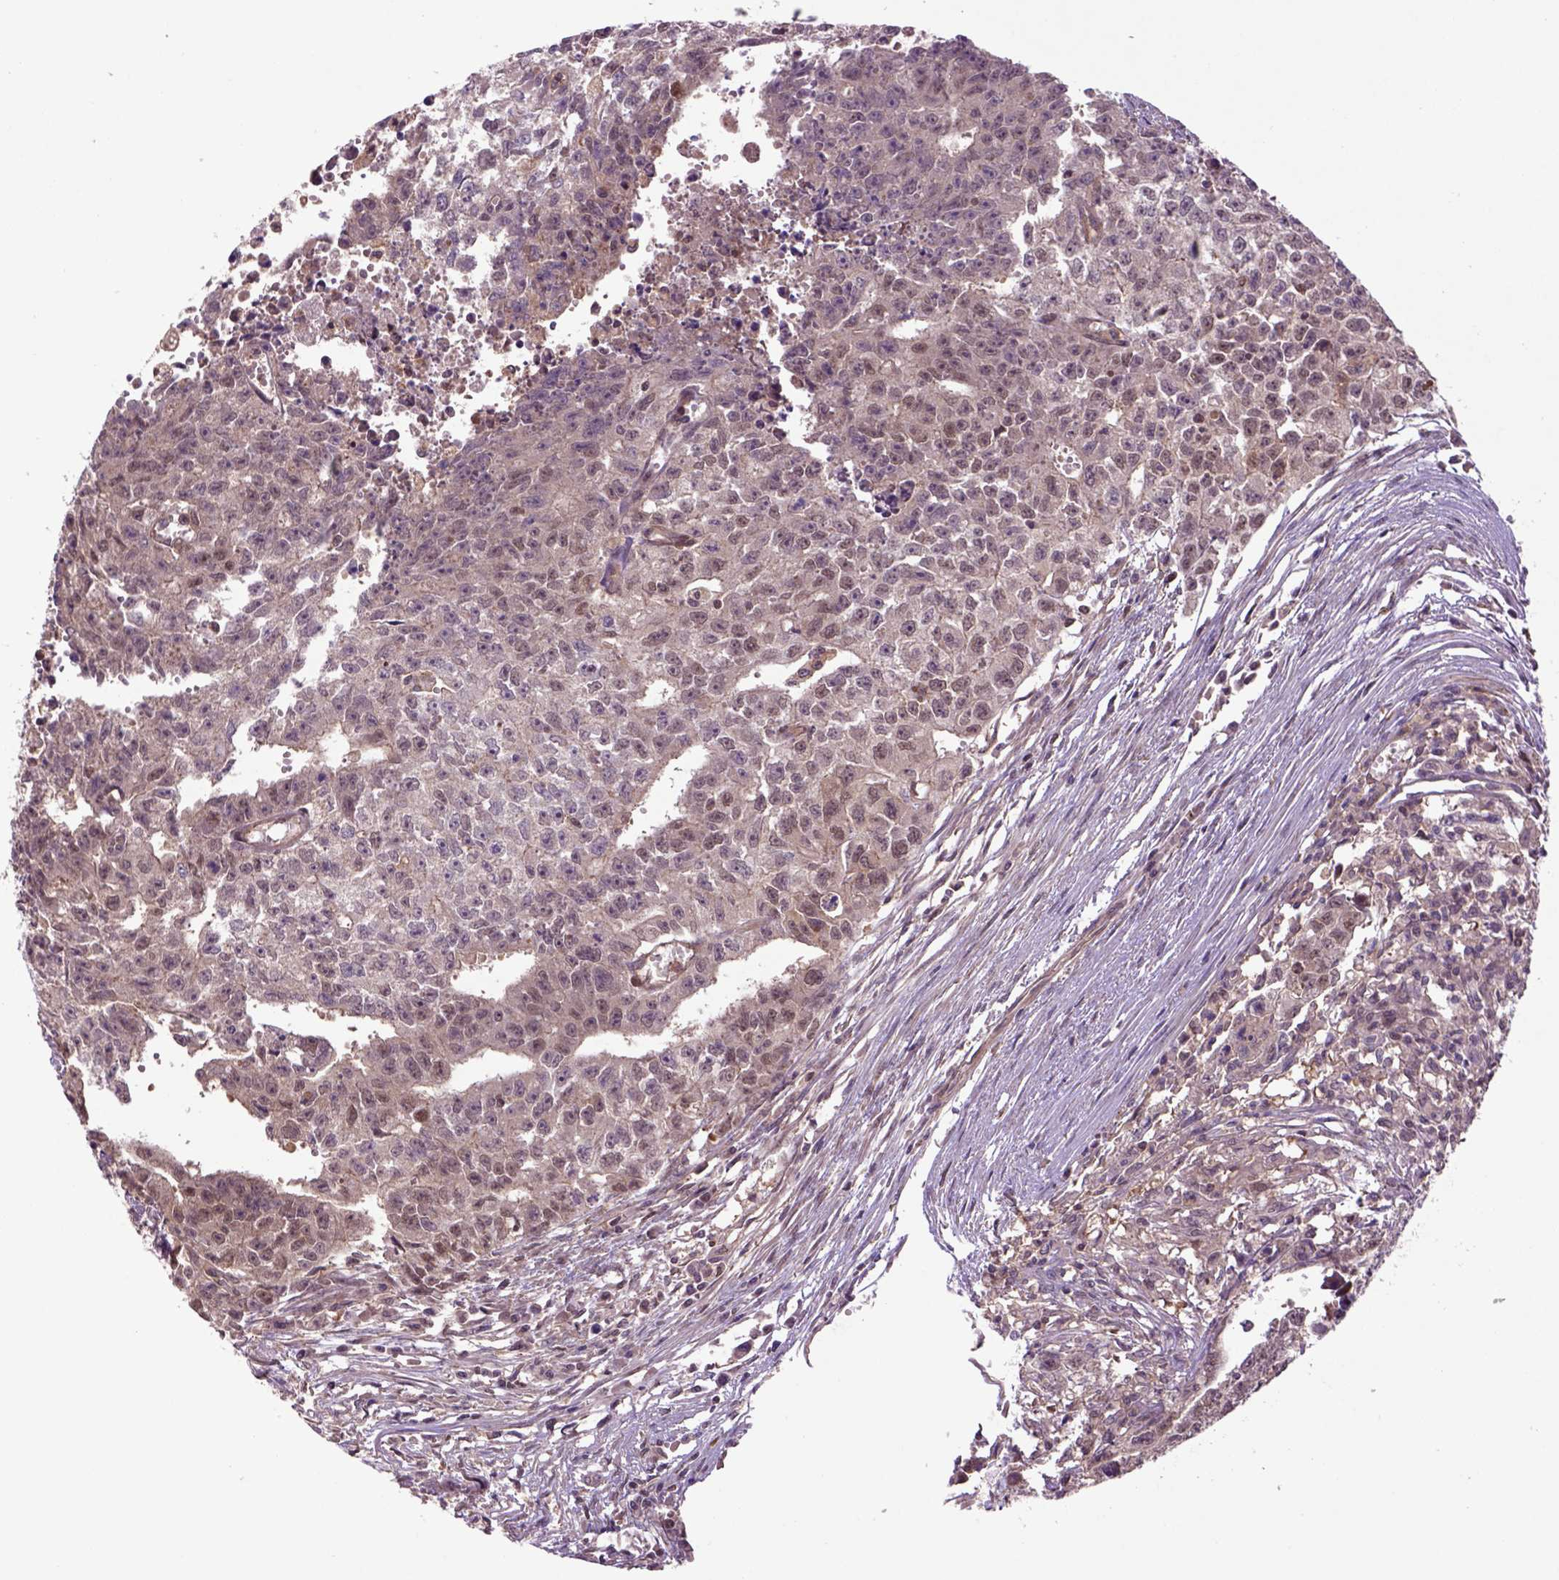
{"staining": {"intensity": "weak", "quantity": ">75%", "location": "cytoplasmic/membranous"}, "tissue": "testis cancer", "cell_type": "Tumor cells", "image_type": "cancer", "snomed": [{"axis": "morphology", "description": "Carcinoma, Embryonal, NOS"}, {"axis": "morphology", "description": "Teratoma, malignant, NOS"}, {"axis": "topography", "description": "Testis"}], "caption": "Weak cytoplasmic/membranous positivity for a protein is seen in approximately >75% of tumor cells of testis cancer (embryonal carcinoma) using immunohistochemistry.", "gene": "HSPBP1", "patient": {"sex": "male", "age": 24}}